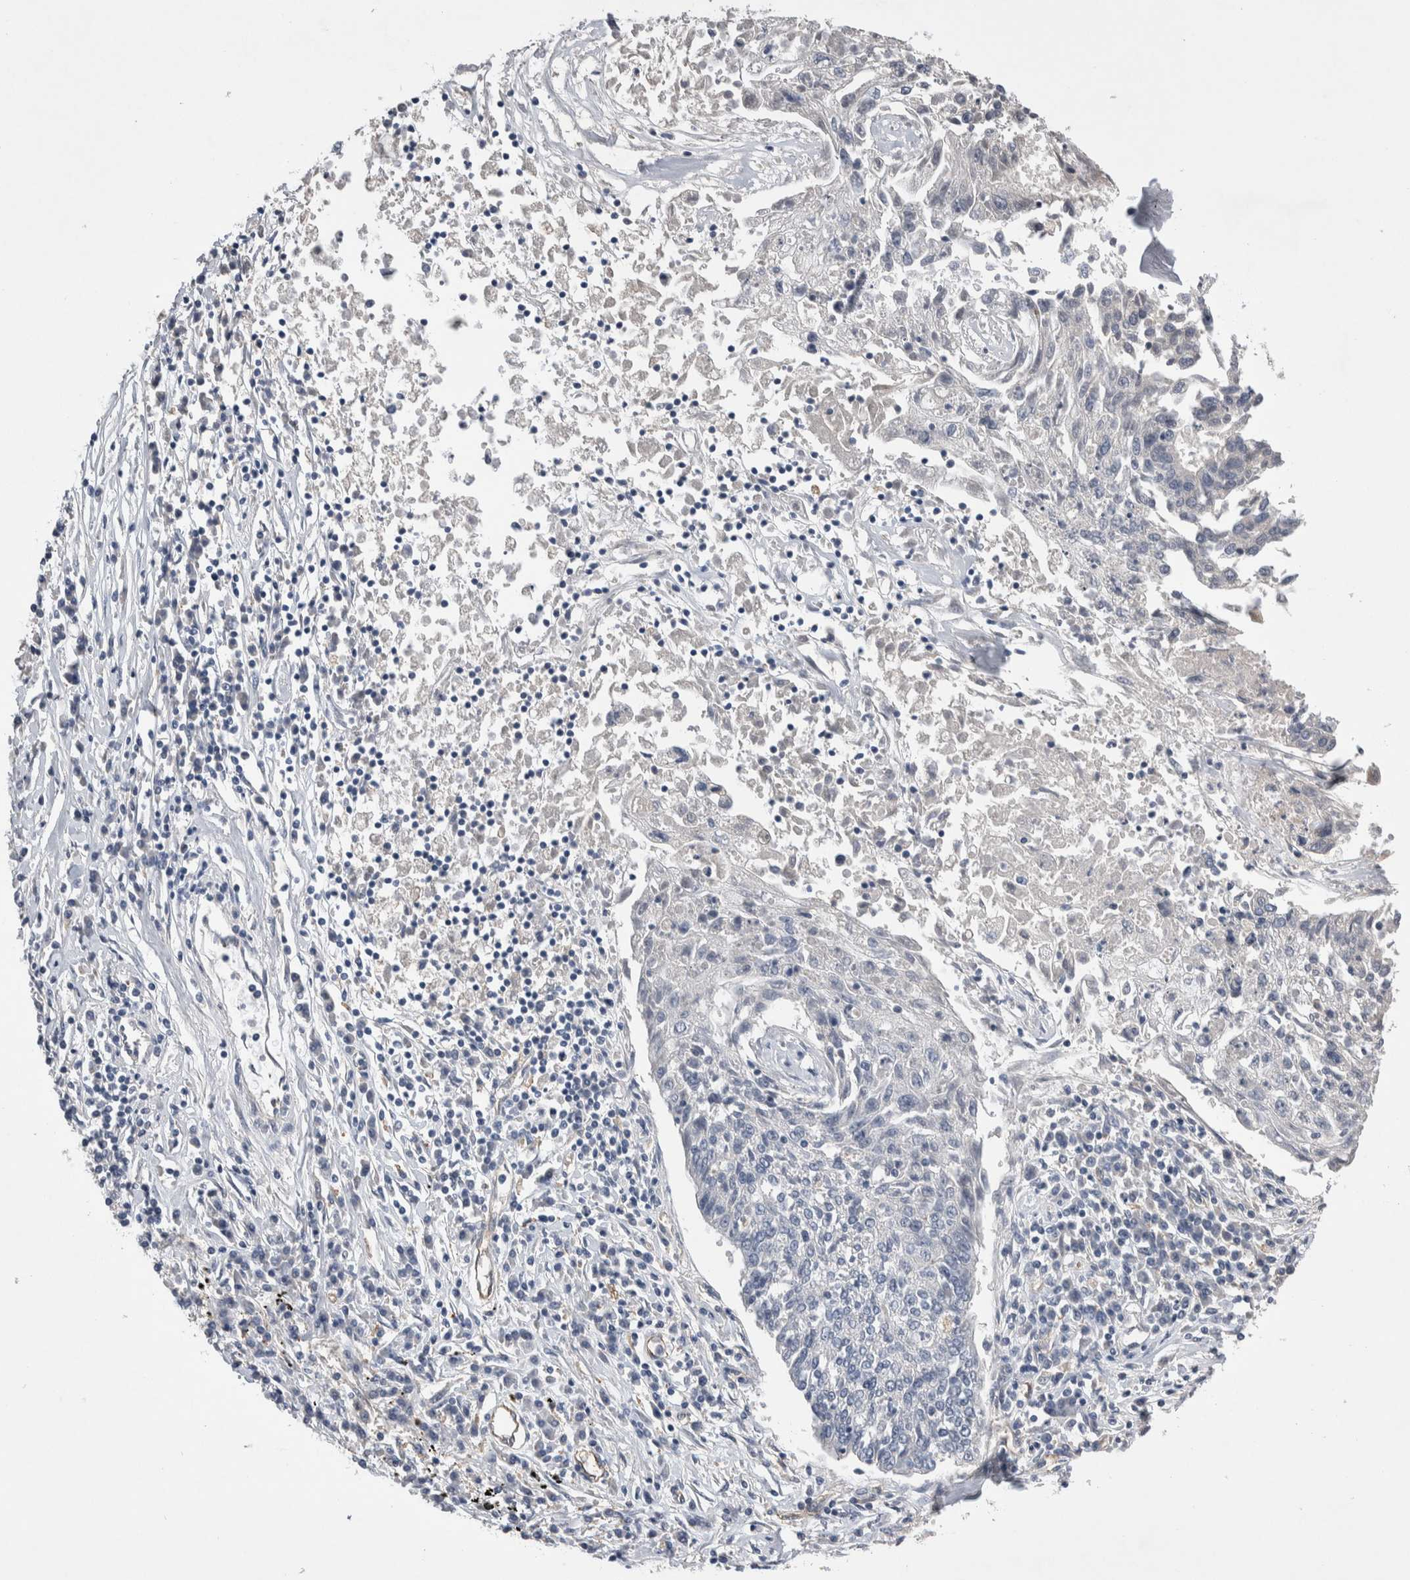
{"staining": {"intensity": "negative", "quantity": "none", "location": "none"}, "tissue": "lung cancer", "cell_type": "Tumor cells", "image_type": "cancer", "snomed": [{"axis": "morphology", "description": "Normal tissue, NOS"}, {"axis": "morphology", "description": "Squamous cell carcinoma, NOS"}, {"axis": "topography", "description": "Lymph node"}, {"axis": "topography", "description": "Cartilage tissue"}, {"axis": "topography", "description": "Bronchus"}, {"axis": "topography", "description": "Lung"}, {"axis": "topography", "description": "Peripheral nerve tissue"}], "caption": "An image of human lung cancer (squamous cell carcinoma) is negative for staining in tumor cells.", "gene": "CEP131", "patient": {"sex": "female", "age": 49}}